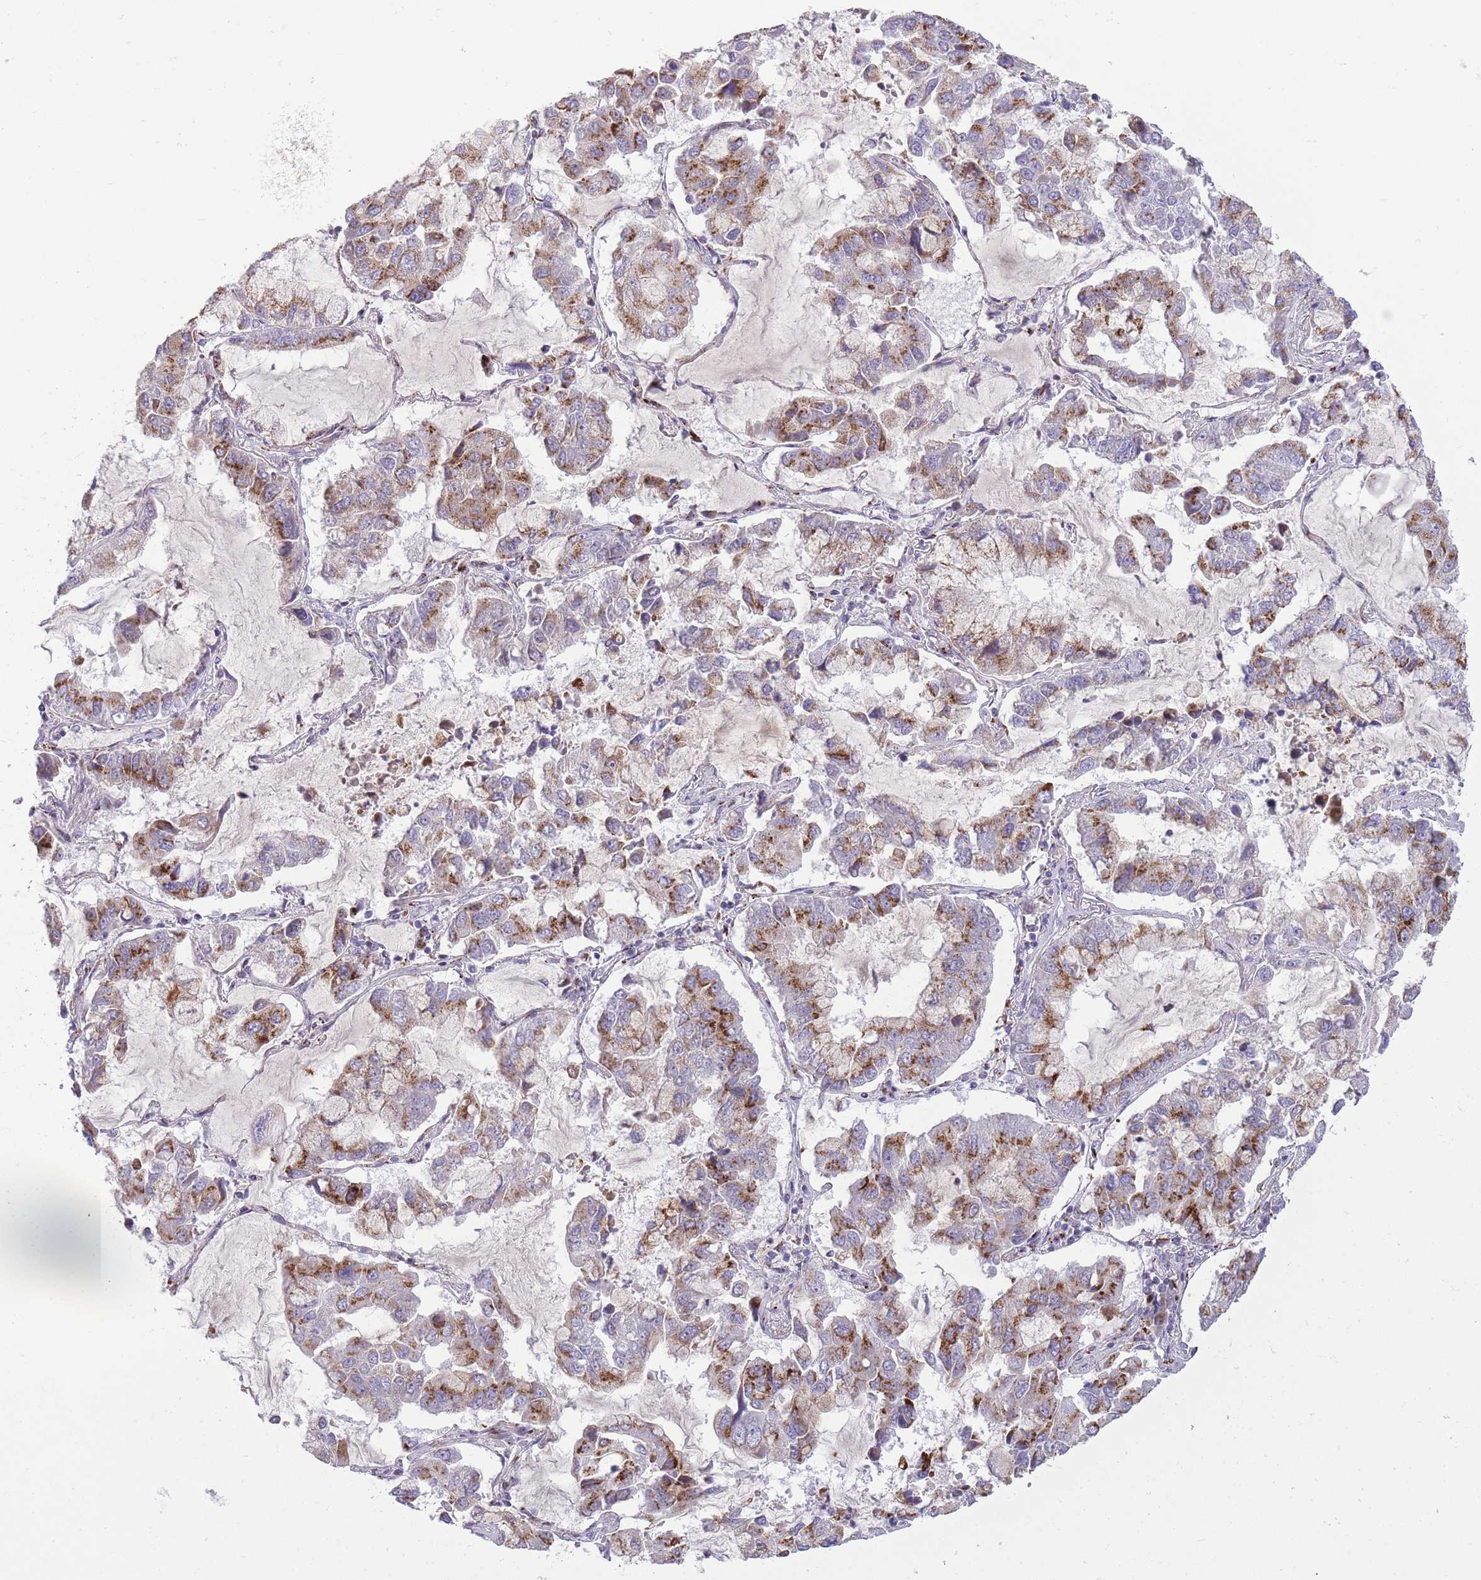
{"staining": {"intensity": "moderate", "quantity": ">75%", "location": "cytoplasmic/membranous"}, "tissue": "lung cancer", "cell_type": "Tumor cells", "image_type": "cancer", "snomed": [{"axis": "morphology", "description": "Adenocarcinoma, NOS"}, {"axis": "topography", "description": "Lung"}], "caption": "A histopathology image showing moderate cytoplasmic/membranous positivity in approximately >75% of tumor cells in lung cancer, as visualized by brown immunohistochemical staining.", "gene": "B4GALT2", "patient": {"sex": "male", "age": 64}}